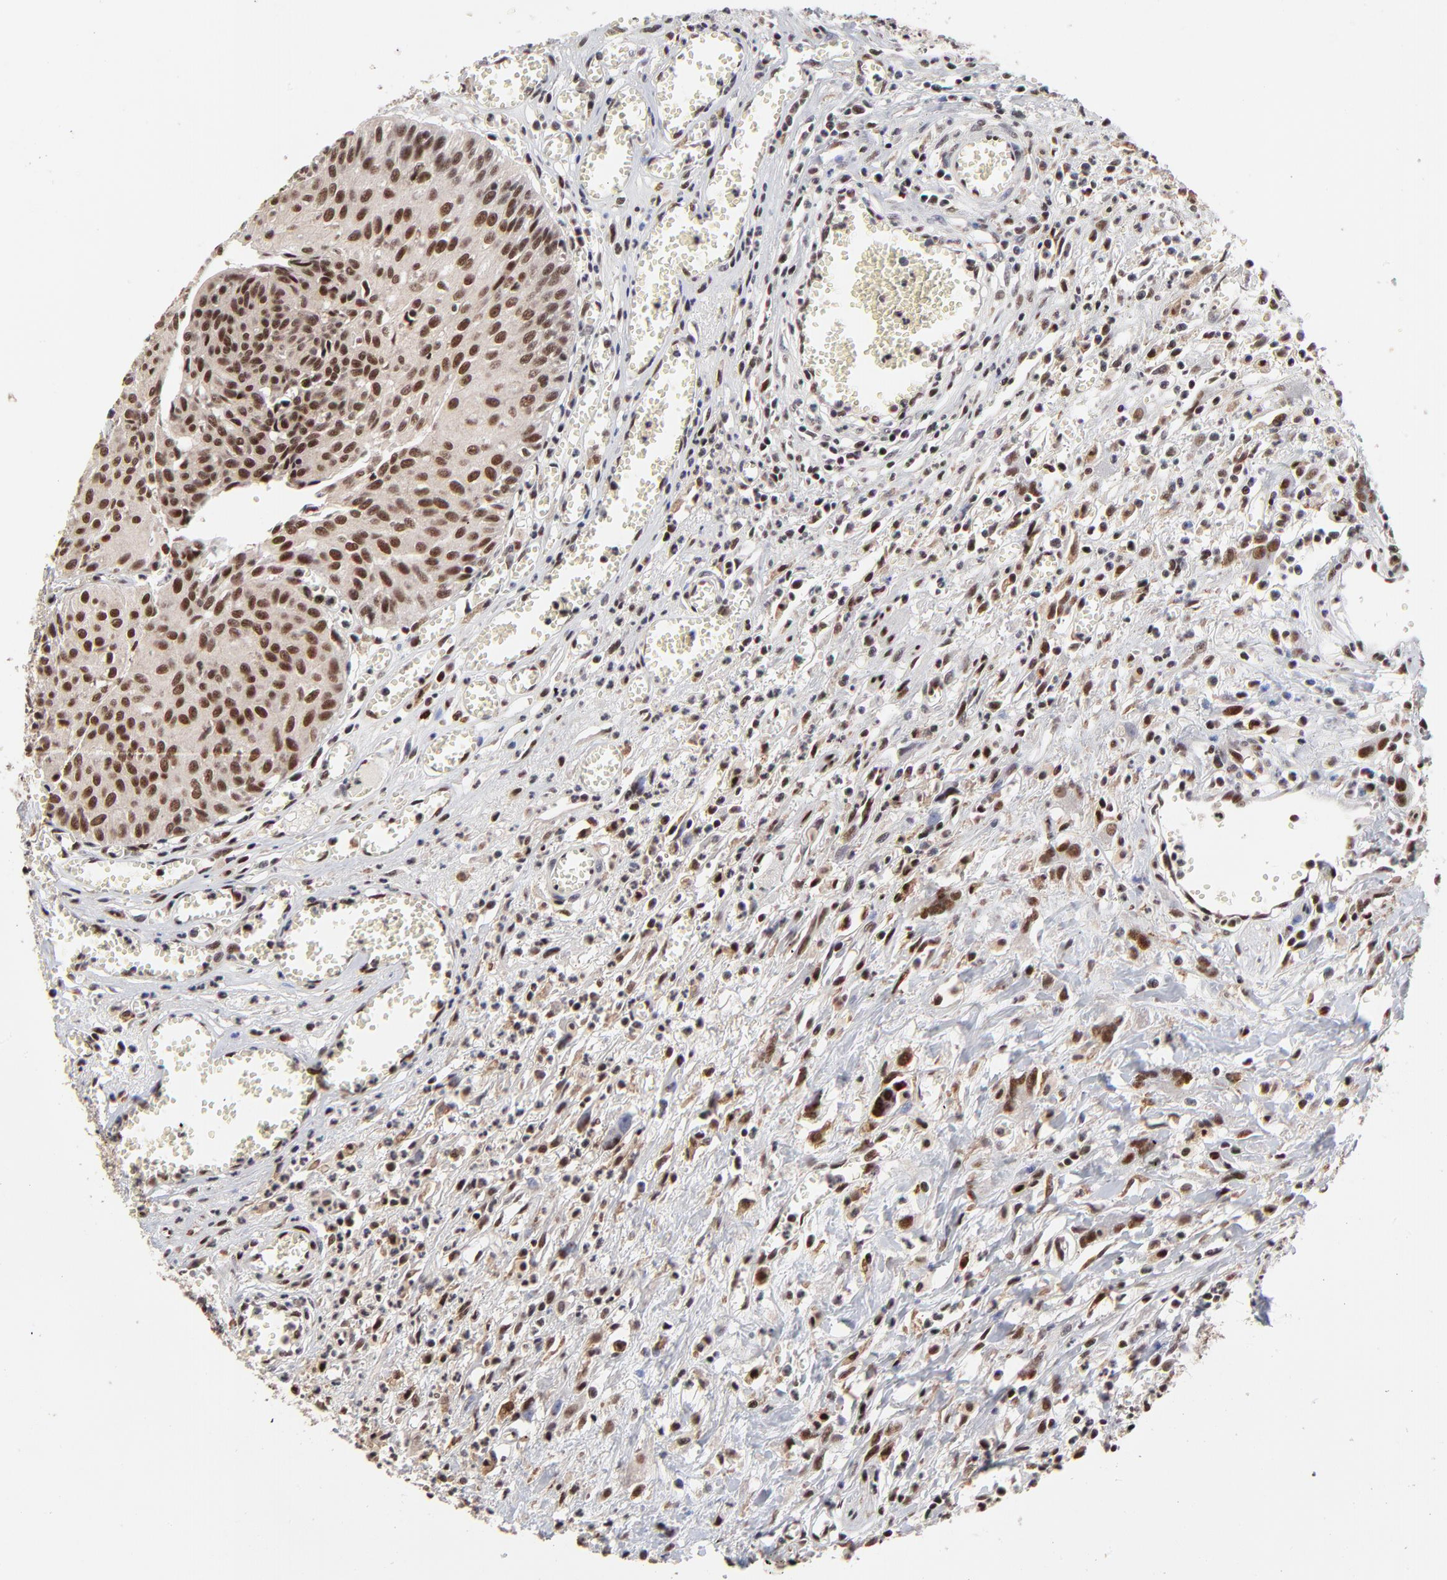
{"staining": {"intensity": "moderate", "quantity": ">75%", "location": "nuclear"}, "tissue": "urothelial cancer", "cell_type": "Tumor cells", "image_type": "cancer", "snomed": [{"axis": "morphology", "description": "Urothelial carcinoma, High grade"}, {"axis": "topography", "description": "Urinary bladder"}], "caption": "This histopathology image reveals immunohistochemistry staining of urothelial cancer, with medium moderate nuclear positivity in about >75% of tumor cells.", "gene": "RBM22", "patient": {"sex": "male", "age": 66}}